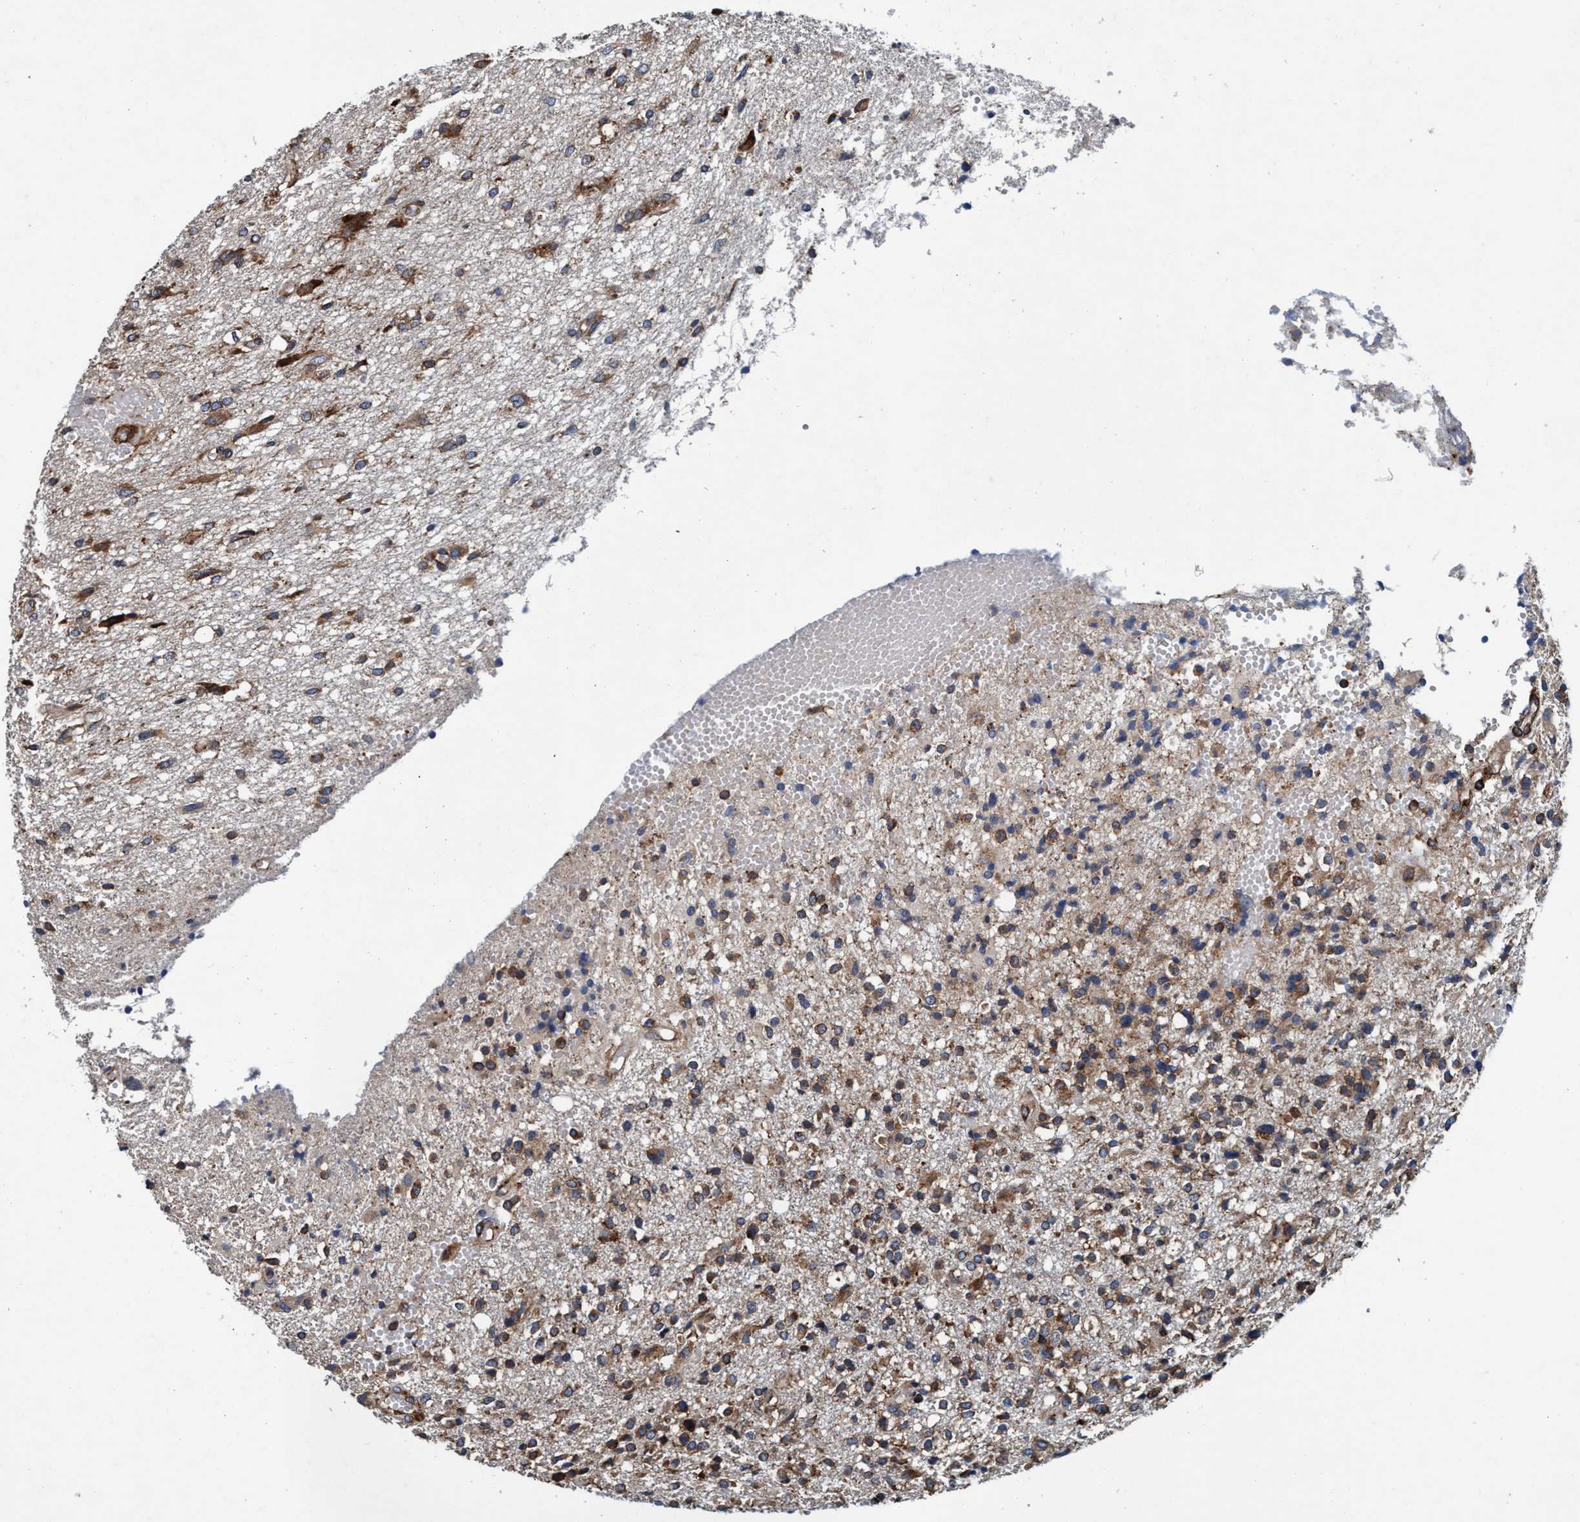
{"staining": {"intensity": "moderate", "quantity": "25%-75%", "location": "cytoplasmic/membranous"}, "tissue": "glioma", "cell_type": "Tumor cells", "image_type": "cancer", "snomed": [{"axis": "morphology", "description": "Glioma, malignant, High grade"}, {"axis": "topography", "description": "Brain"}], "caption": "Immunohistochemistry (IHC) photomicrograph of neoplastic tissue: glioma stained using immunohistochemistry (IHC) reveals medium levels of moderate protein expression localized specifically in the cytoplasmic/membranous of tumor cells, appearing as a cytoplasmic/membranous brown color.", "gene": "ENDOG", "patient": {"sex": "female", "age": 59}}